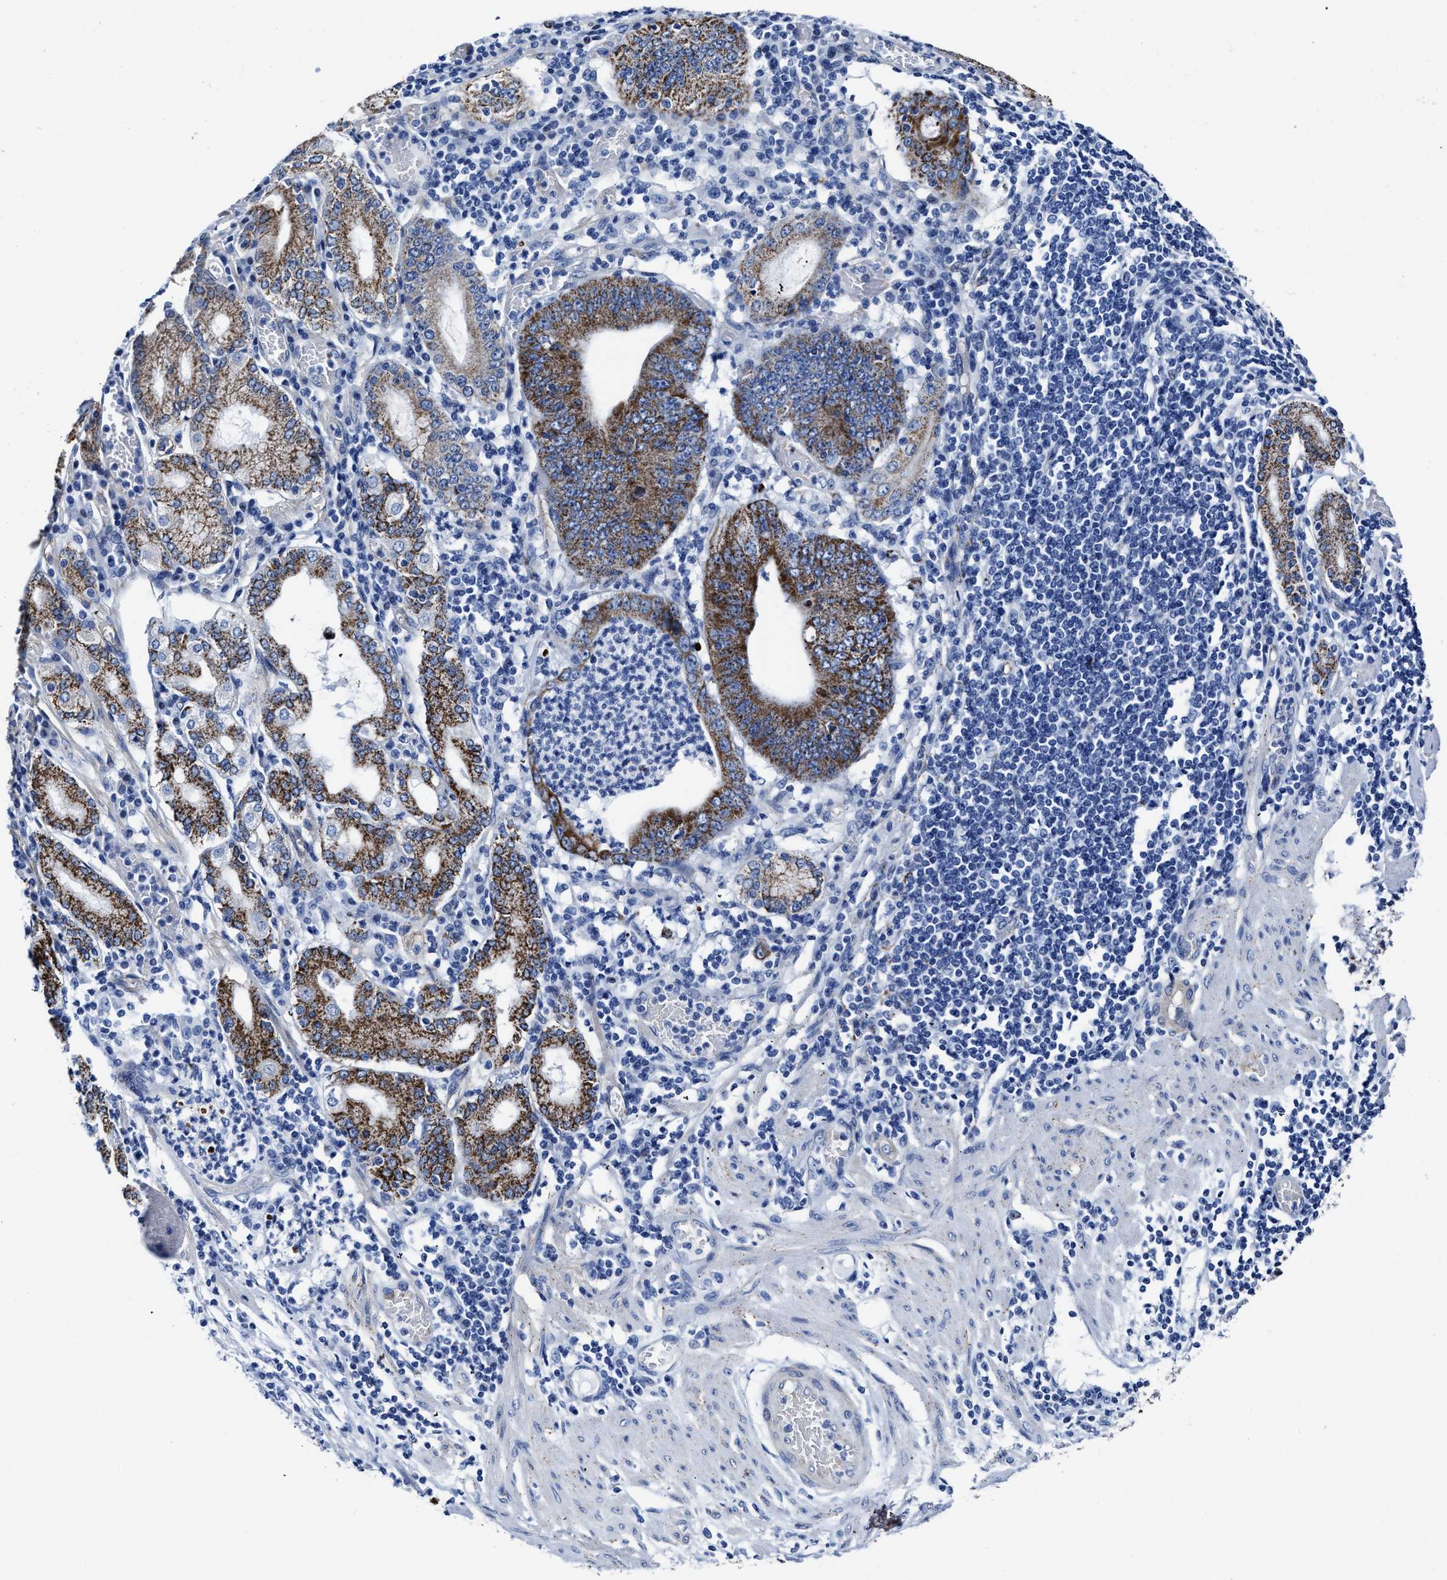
{"staining": {"intensity": "strong", "quantity": ">75%", "location": "cytoplasmic/membranous"}, "tissue": "stomach cancer", "cell_type": "Tumor cells", "image_type": "cancer", "snomed": [{"axis": "morphology", "description": "Adenocarcinoma, NOS"}, {"axis": "topography", "description": "Stomach"}], "caption": "Brown immunohistochemical staining in stomach cancer (adenocarcinoma) shows strong cytoplasmic/membranous staining in approximately >75% of tumor cells.", "gene": "KCNMB3", "patient": {"sex": "female", "age": 73}}